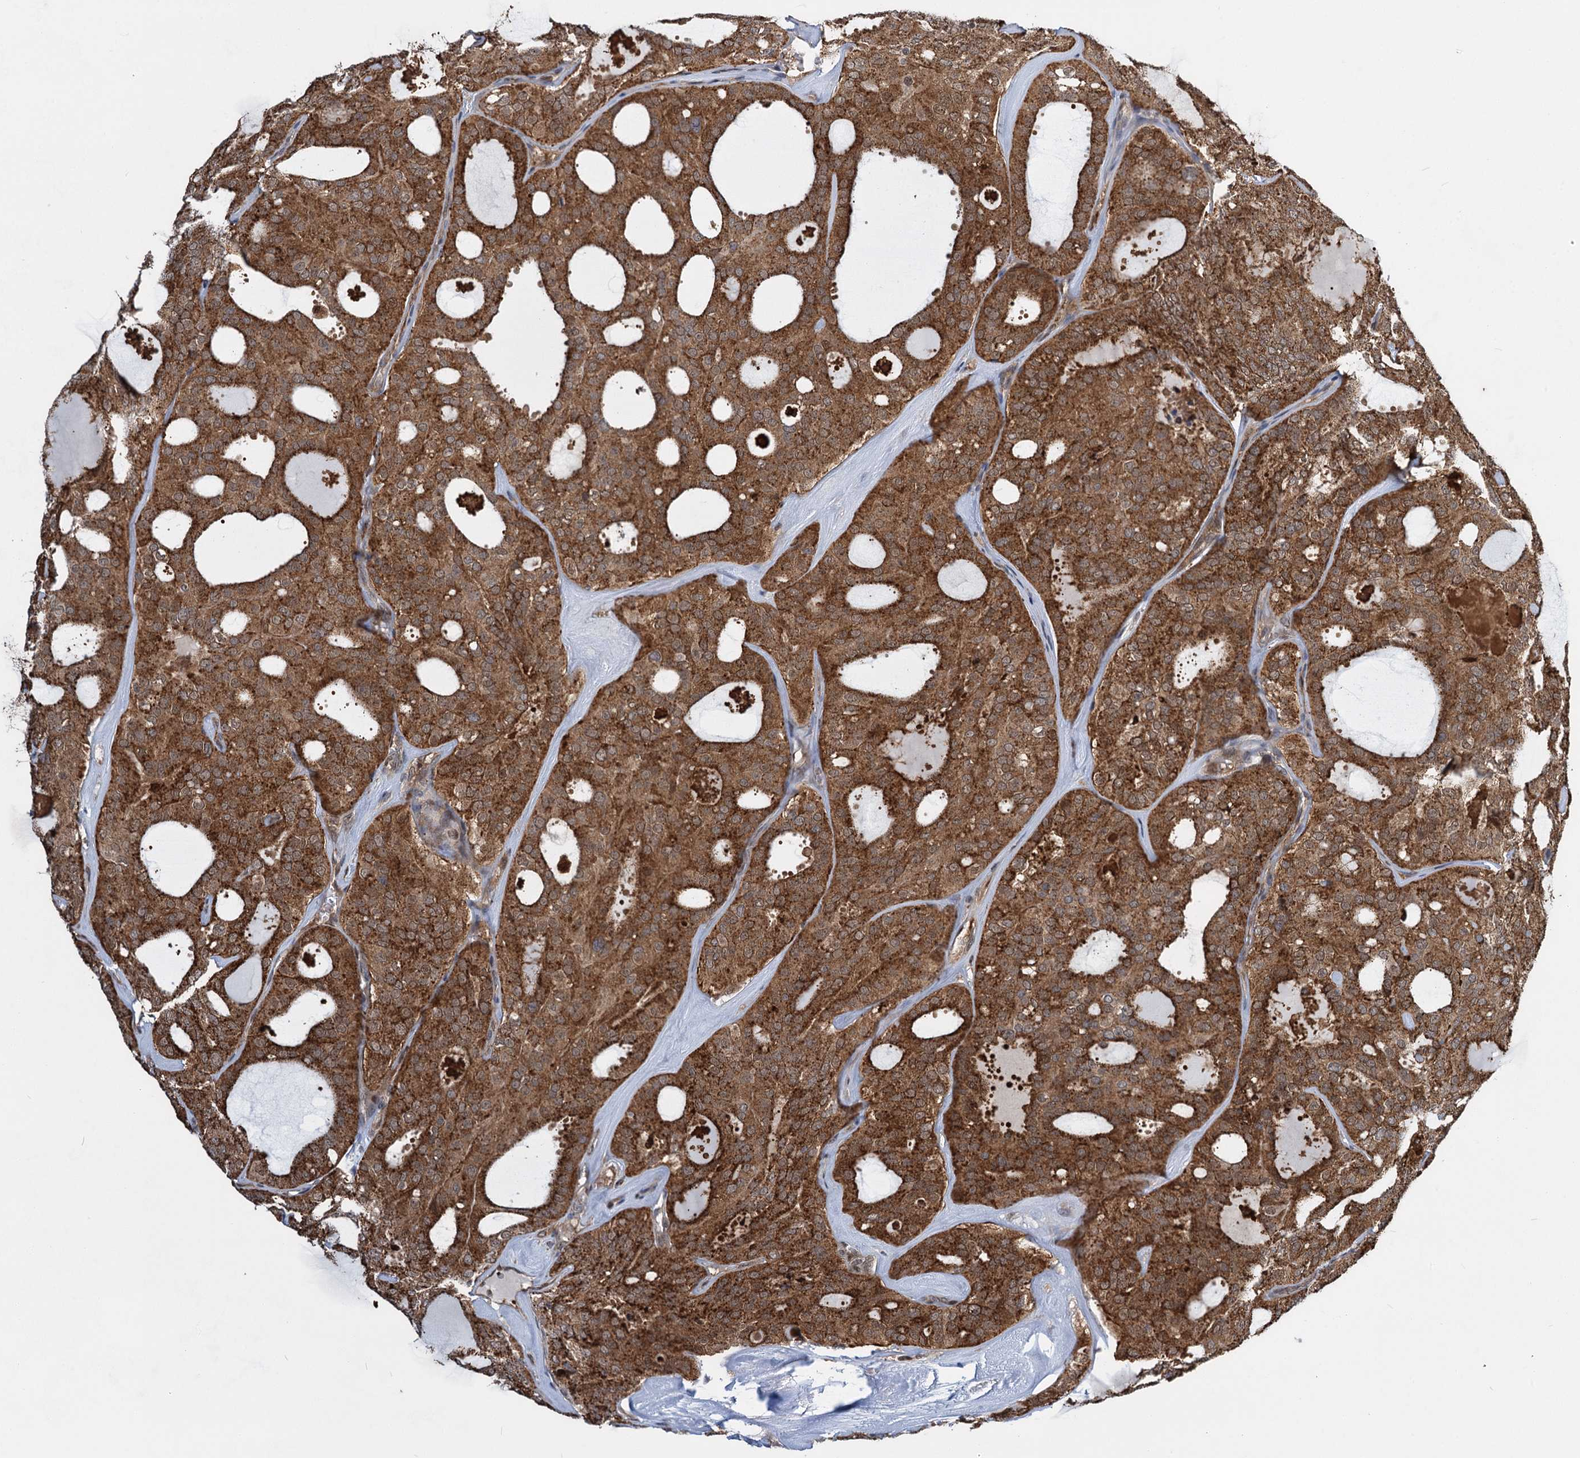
{"staining": {"intensity": "strong", "quantity": ">75%", "location": "cytoplasmic/membranous"}, "tissue": "thyroid cancer", "cell_type": "Tumor cells", "image_type": "cancer", "snomed": [{"axis": "morphology", "description": "Follicular adenoma carcinoma, NOS"}, {"axis": "topography", "description": "Thyroid gland"}], "caption": "Follicular adenoma carcinoma (thyroid) stained with a protein marker shows strong staining in tumor cells.", "gene": "GPBP1", "patient": {"sex": "male", "age": 75}}